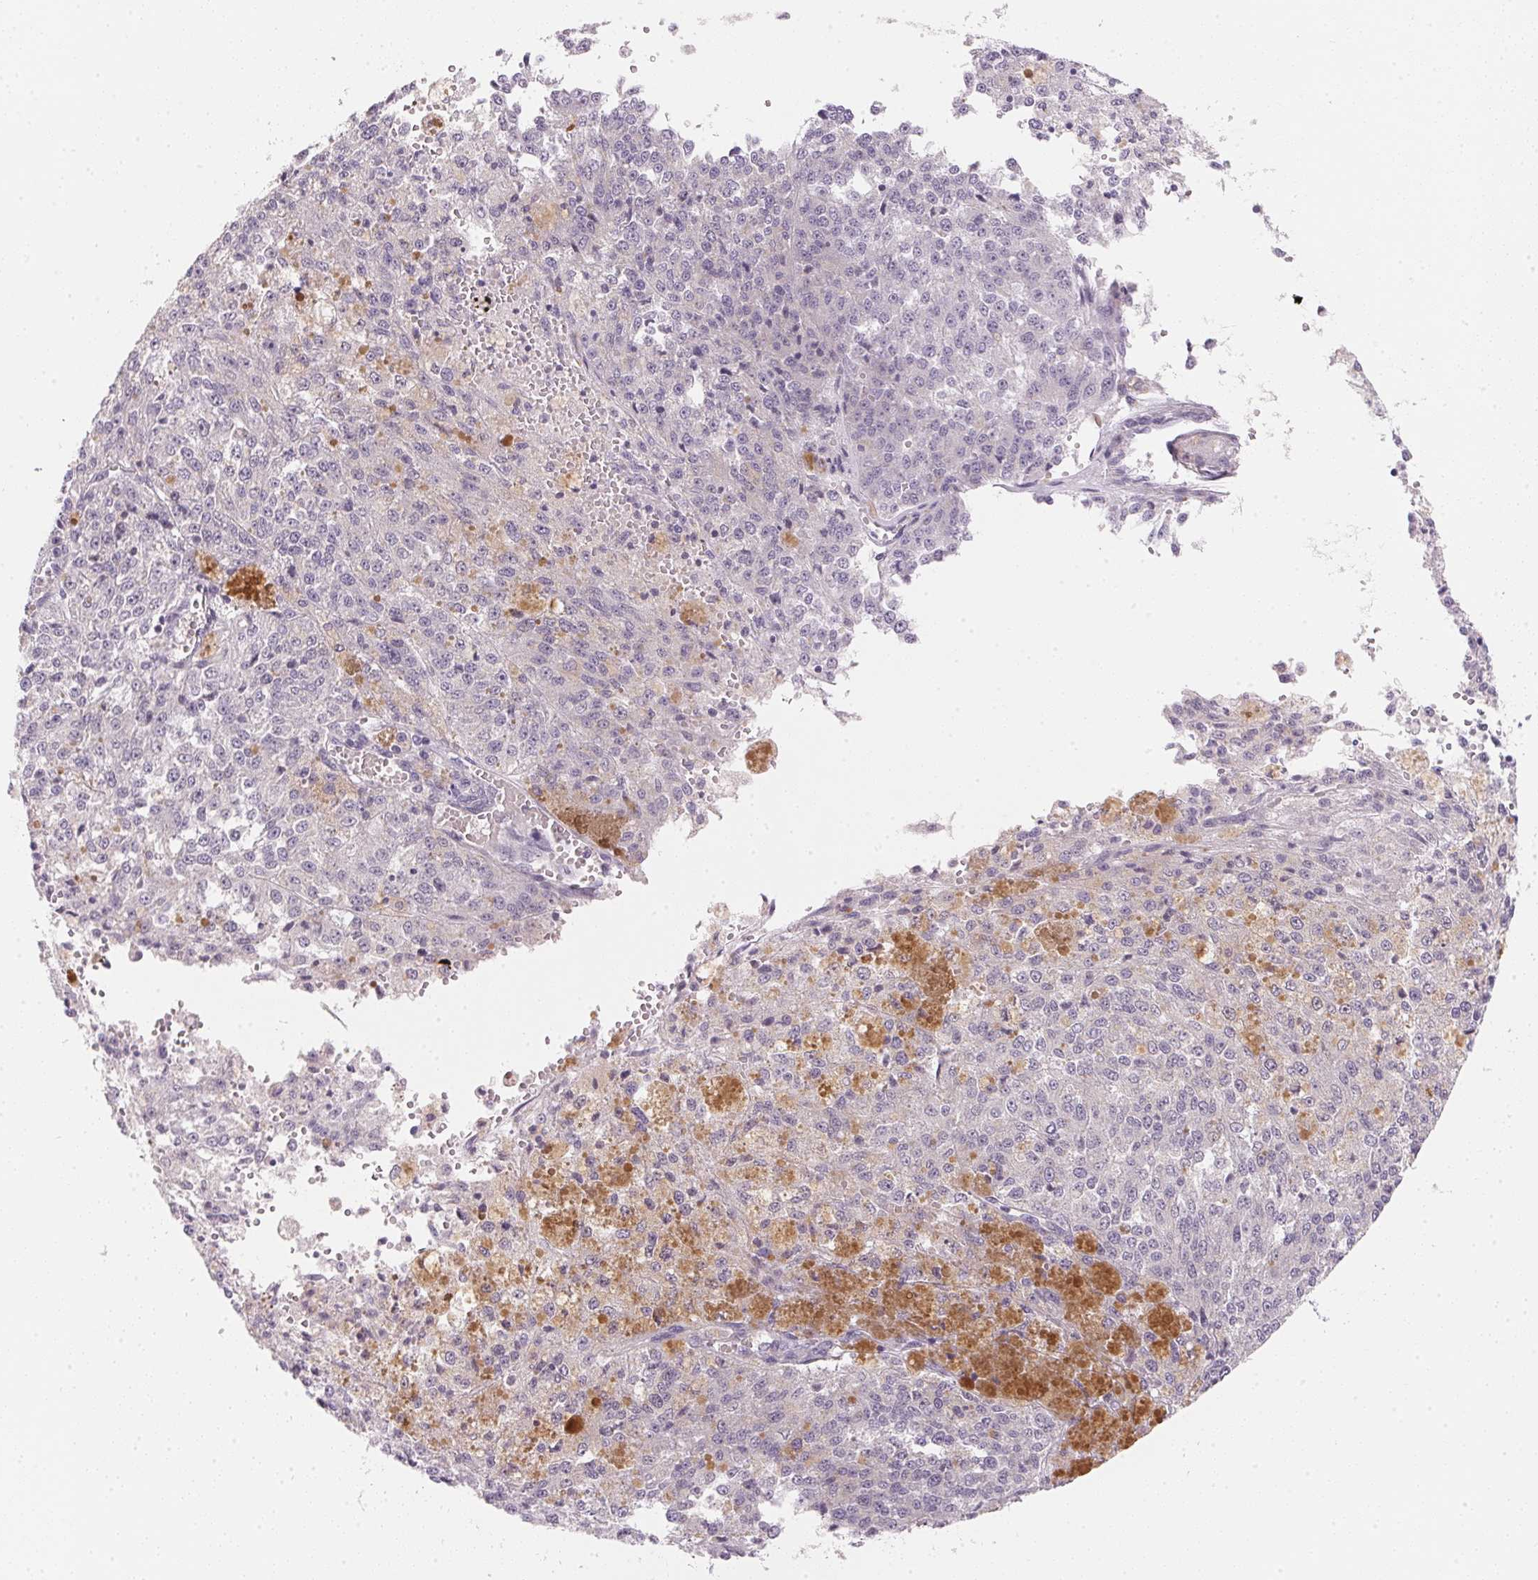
{"staining": {"intensity": "negative", "quantity": "none", "location": "none"}, "tissue": "melanoma", "cell_type": "Tumor cells", "image_type": "cancer", "snomed": [{"axis": "morphology", "description": "Malignant melanoma, Metastatic site"}, {"axis": "topography", "description": "Lymph node"}], "caption": "Tumor cells are negative for brown protein staining in malignant melanoma (metastatic site).", "gene": "GIPC2", "patient": {"sex": "female", "age": 64}}